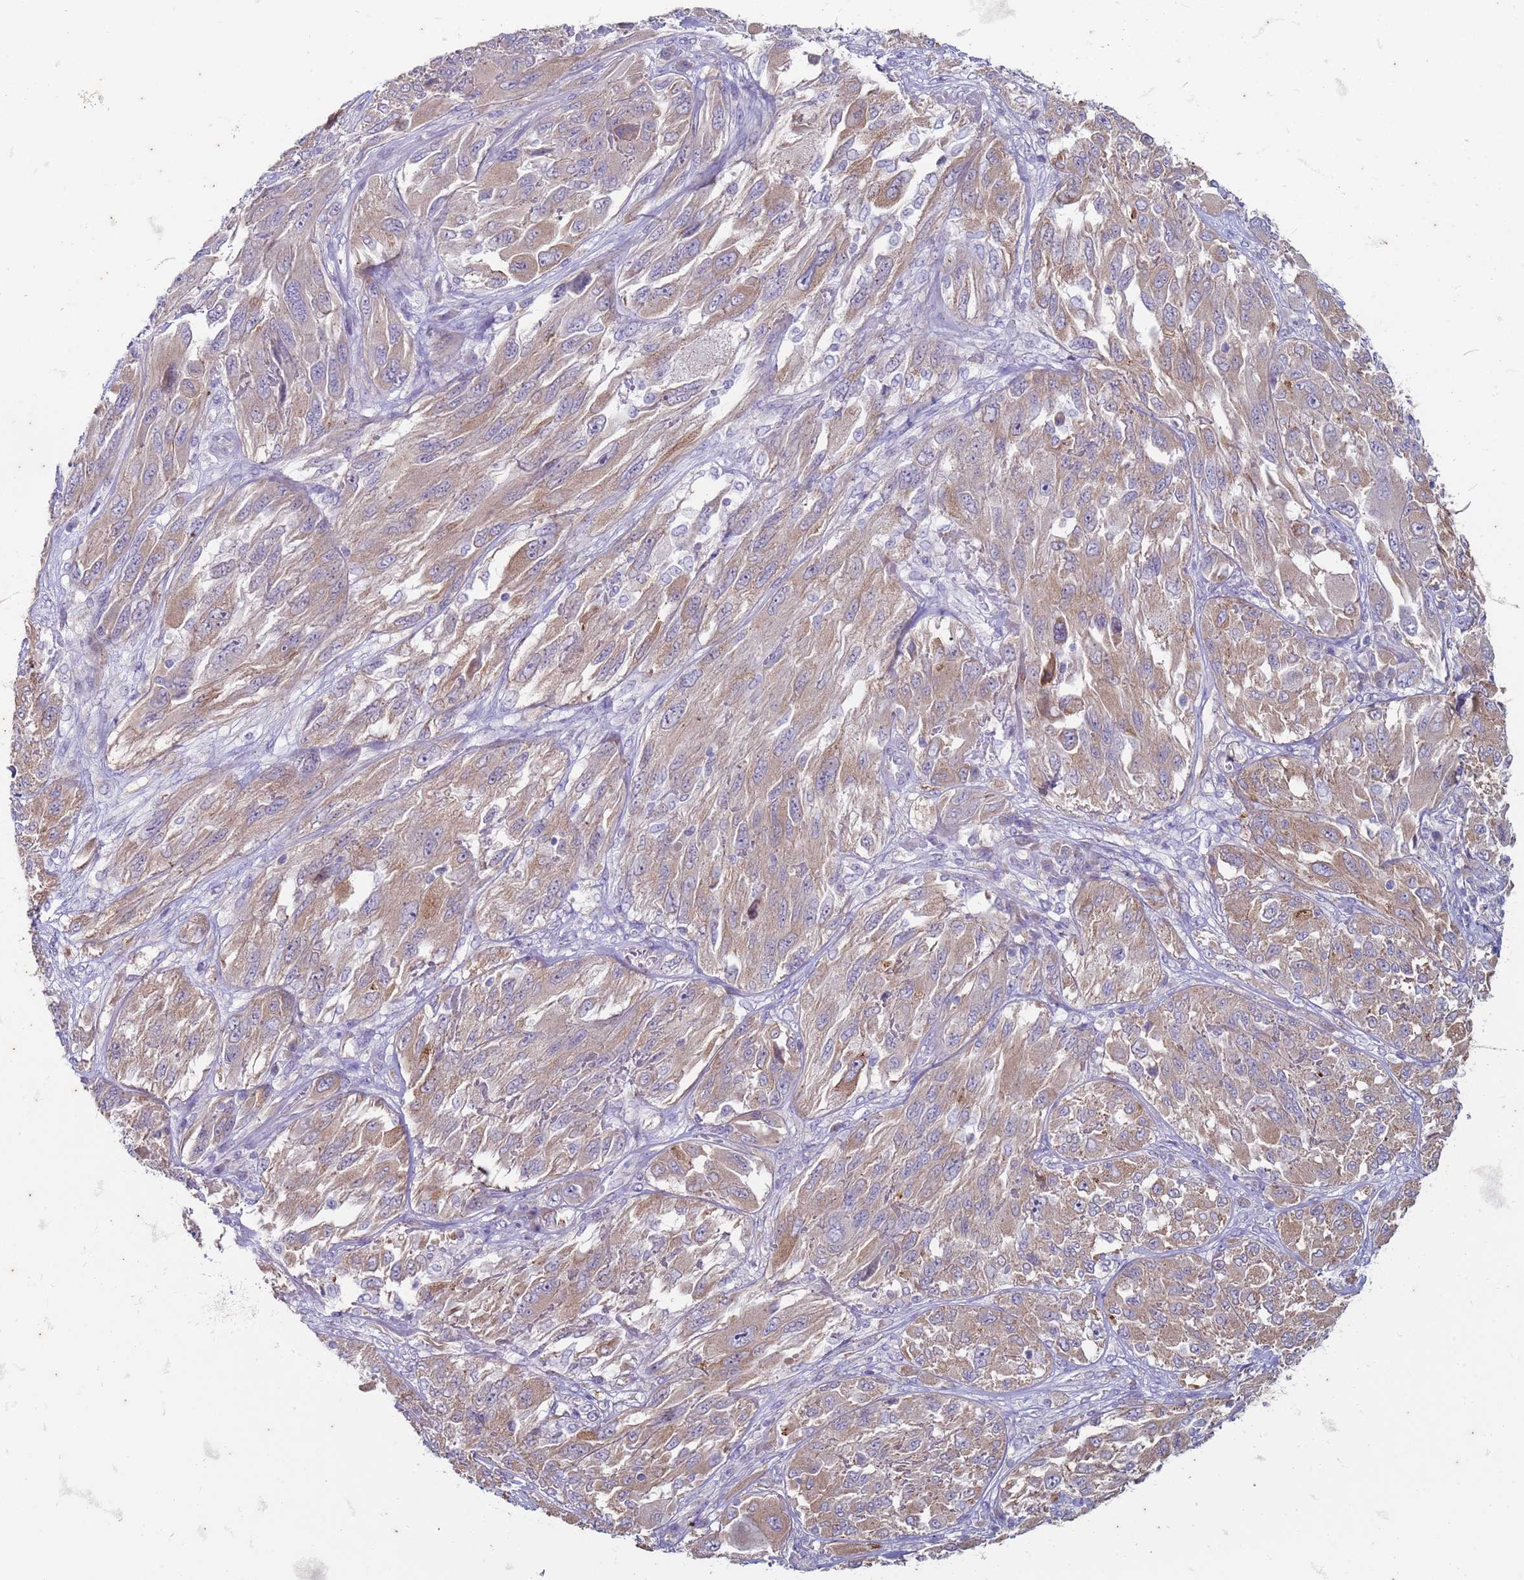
{"staining": {"intensity": "weak", "quantity": "25%-75%", "location": "cytoplasmic/membranous"}, "tissue": "melanoma", "cell_type": "Tumor cells", "image_type": "cancer", "snomed": [{"axis": "morphology", "description": "Malignant melanoma, NOS"}, {"axis": "topography", "description": "Skin"}], "caption": "Malignant melanoma stained with DAB immunohistochemistry reveals low levels of weak cytoplasmic/membranous positivity in about 25%-75% of tumor cells. (DAB (3,3'-diaminobenzidine) IHC, brown staining for protein, blue staining for nuclei).", "gene": "SUCO", "patient": {"sex": "female", "age": 91}}